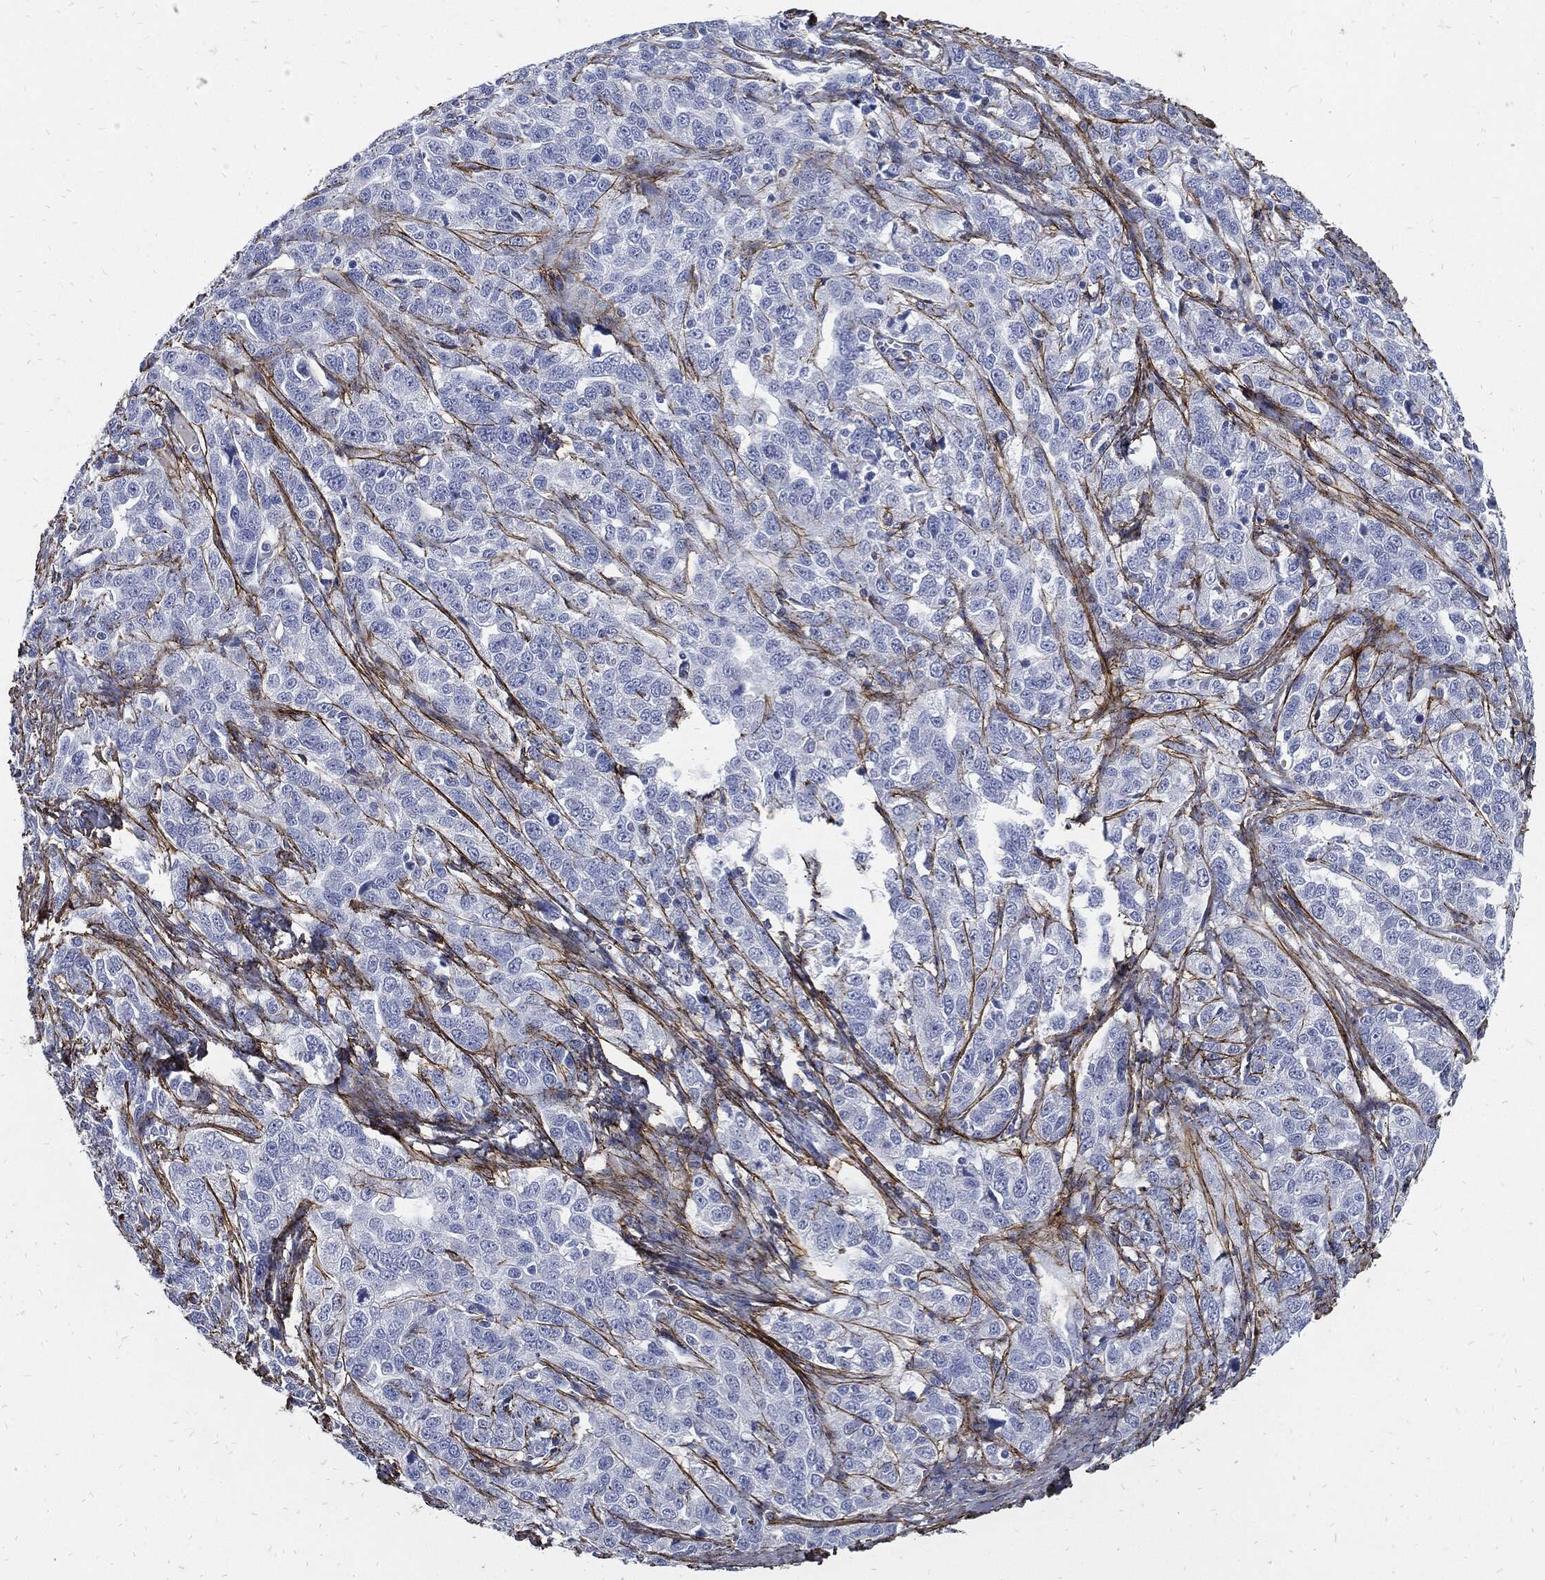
{"staining": {"intensity": "negative", "quantity": "none", "location": "none"}, "tissue": "ovarian cancer", "cell_type": "Tumor cells", "image_type": "cancer", "snomed": [{"axis": "morphology", "description": "Cystadenocarcinoma, serous, NOS"}, {"axis": "topography", "description": "Ovary"}], "caption": "A photomicrograph of human ovarian serous cystadenocarcinoma is negative for staining in tumor cells. The staining was performed using DAB to visualize the protein expression in brown, while the nuclei were stained in blue with hematoxylin (Magnification: 20x).", "gene": "FBN1", "patient": {"sex": "female", "age": 71}}